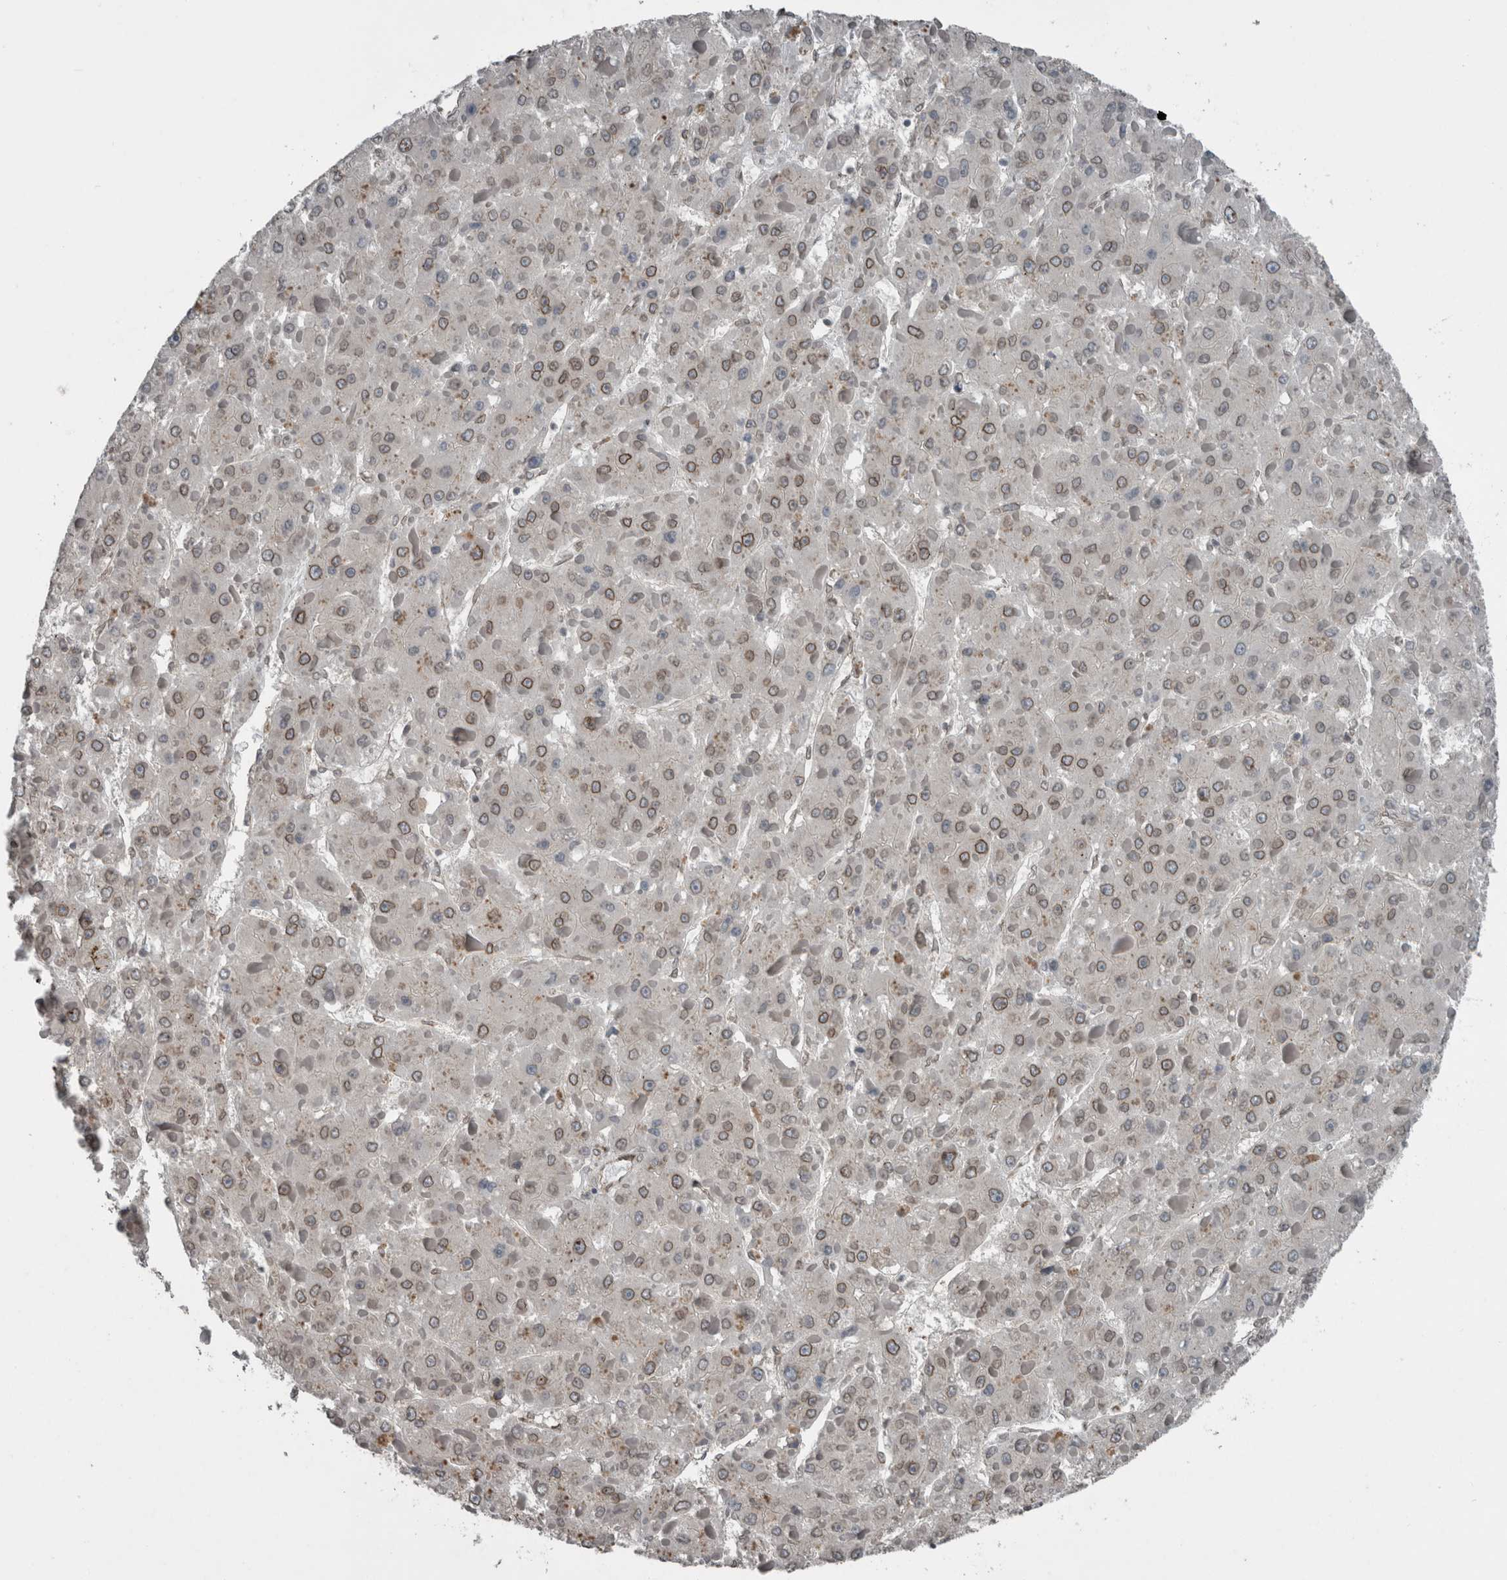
{"staining": {"intensity": "moderate", "quantity": "25%-75%", "location": "cytoplasmic/membranous,nuclear"}, "tissue": "liver cancer", "cell_type": "Tumor cells", "image_type": "cancer", "snomed": [{"axis": "morphology", "description": "Carcinoma, Hepatocellular, NOS"}, {"axis": "topography", "description": "Liver"}], "caption": "Human liver cancer stained with a protein marker displays moderate staining in tumor cells.", "gene": "RANBP2", "patient": {"sex": "female", "age": 73}}